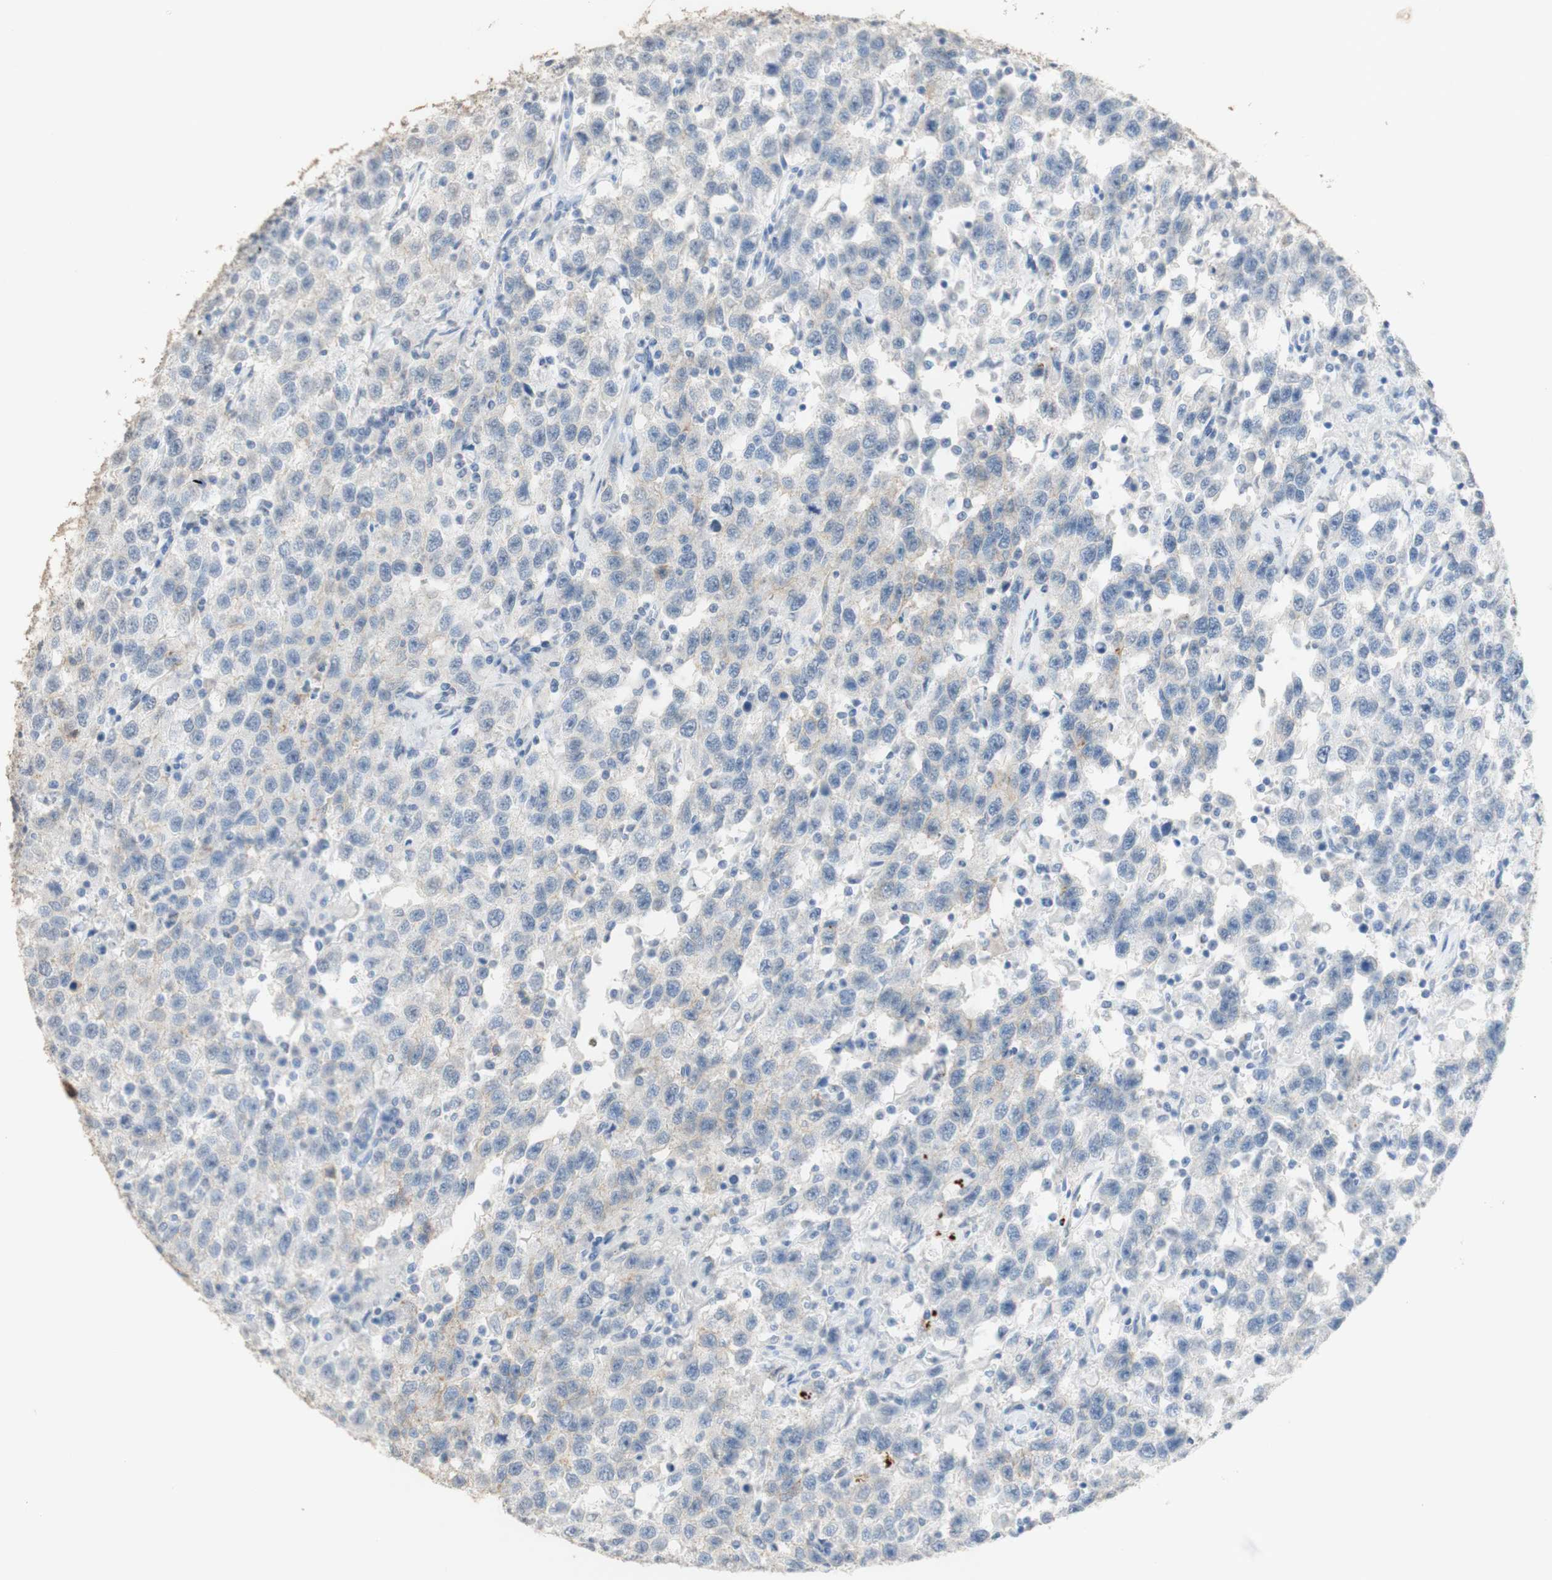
{"staining": {"intensity": "weak", "quantity": "<25%", "location": "cytoplasmic/membranous"}, "tissue": "testis cancer", "cell_type": "Tumor cells", "image_type": "cancer", "snomed": [{"axis": "morphology", "description": "Seminoma, NOS"}, {"axis": "topography", "description": "Testis"}], "caption": "Immunohistochemistry (IHC) micrograph of testis seminoma stained for a protein (brown), which exhibits no staining in tumor cells.", "gene": "L1CAM", "patient": {"sex": "male", "age": 41}}